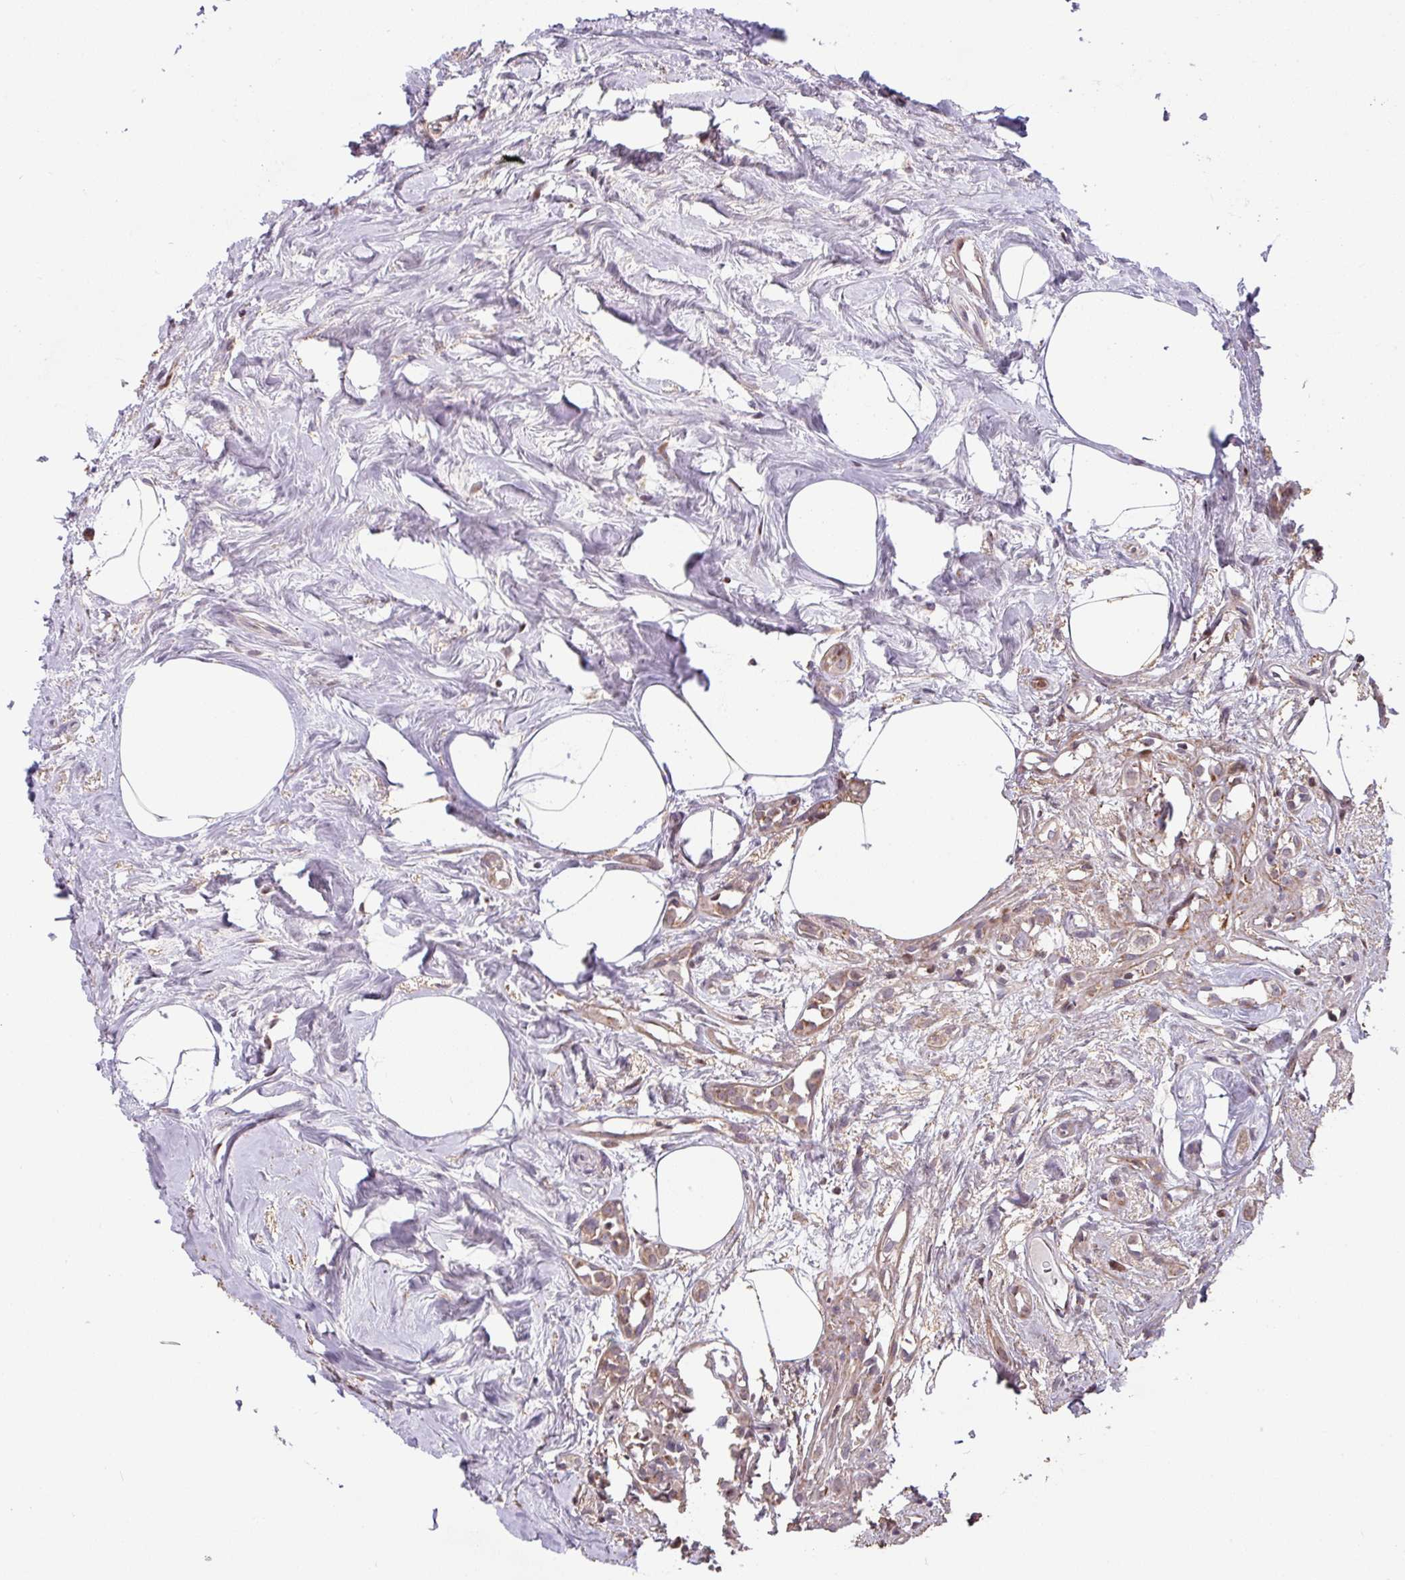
{"staining": {"intensity": "weak", "quantity": ">75%", "location": "cytoplasmic/membranous,nuclear"}, "tissue": "breast cancer", "cell_type": "Tumor cells", "image_type": "cancer", "snomed": [{"axis": "morphology", "description": "Carcinoma, NOS"}, {"axis": "topography", "description": "Breast"}], "caption": "Carcinoma (breast) was stained to show a protein in brown. There is low levels of weak cytoplasmic/membranous and nuclear staining in about >75% of tumor cells.", "gene": "SARS2", "patient": {"sex": "female", "age": 60}}